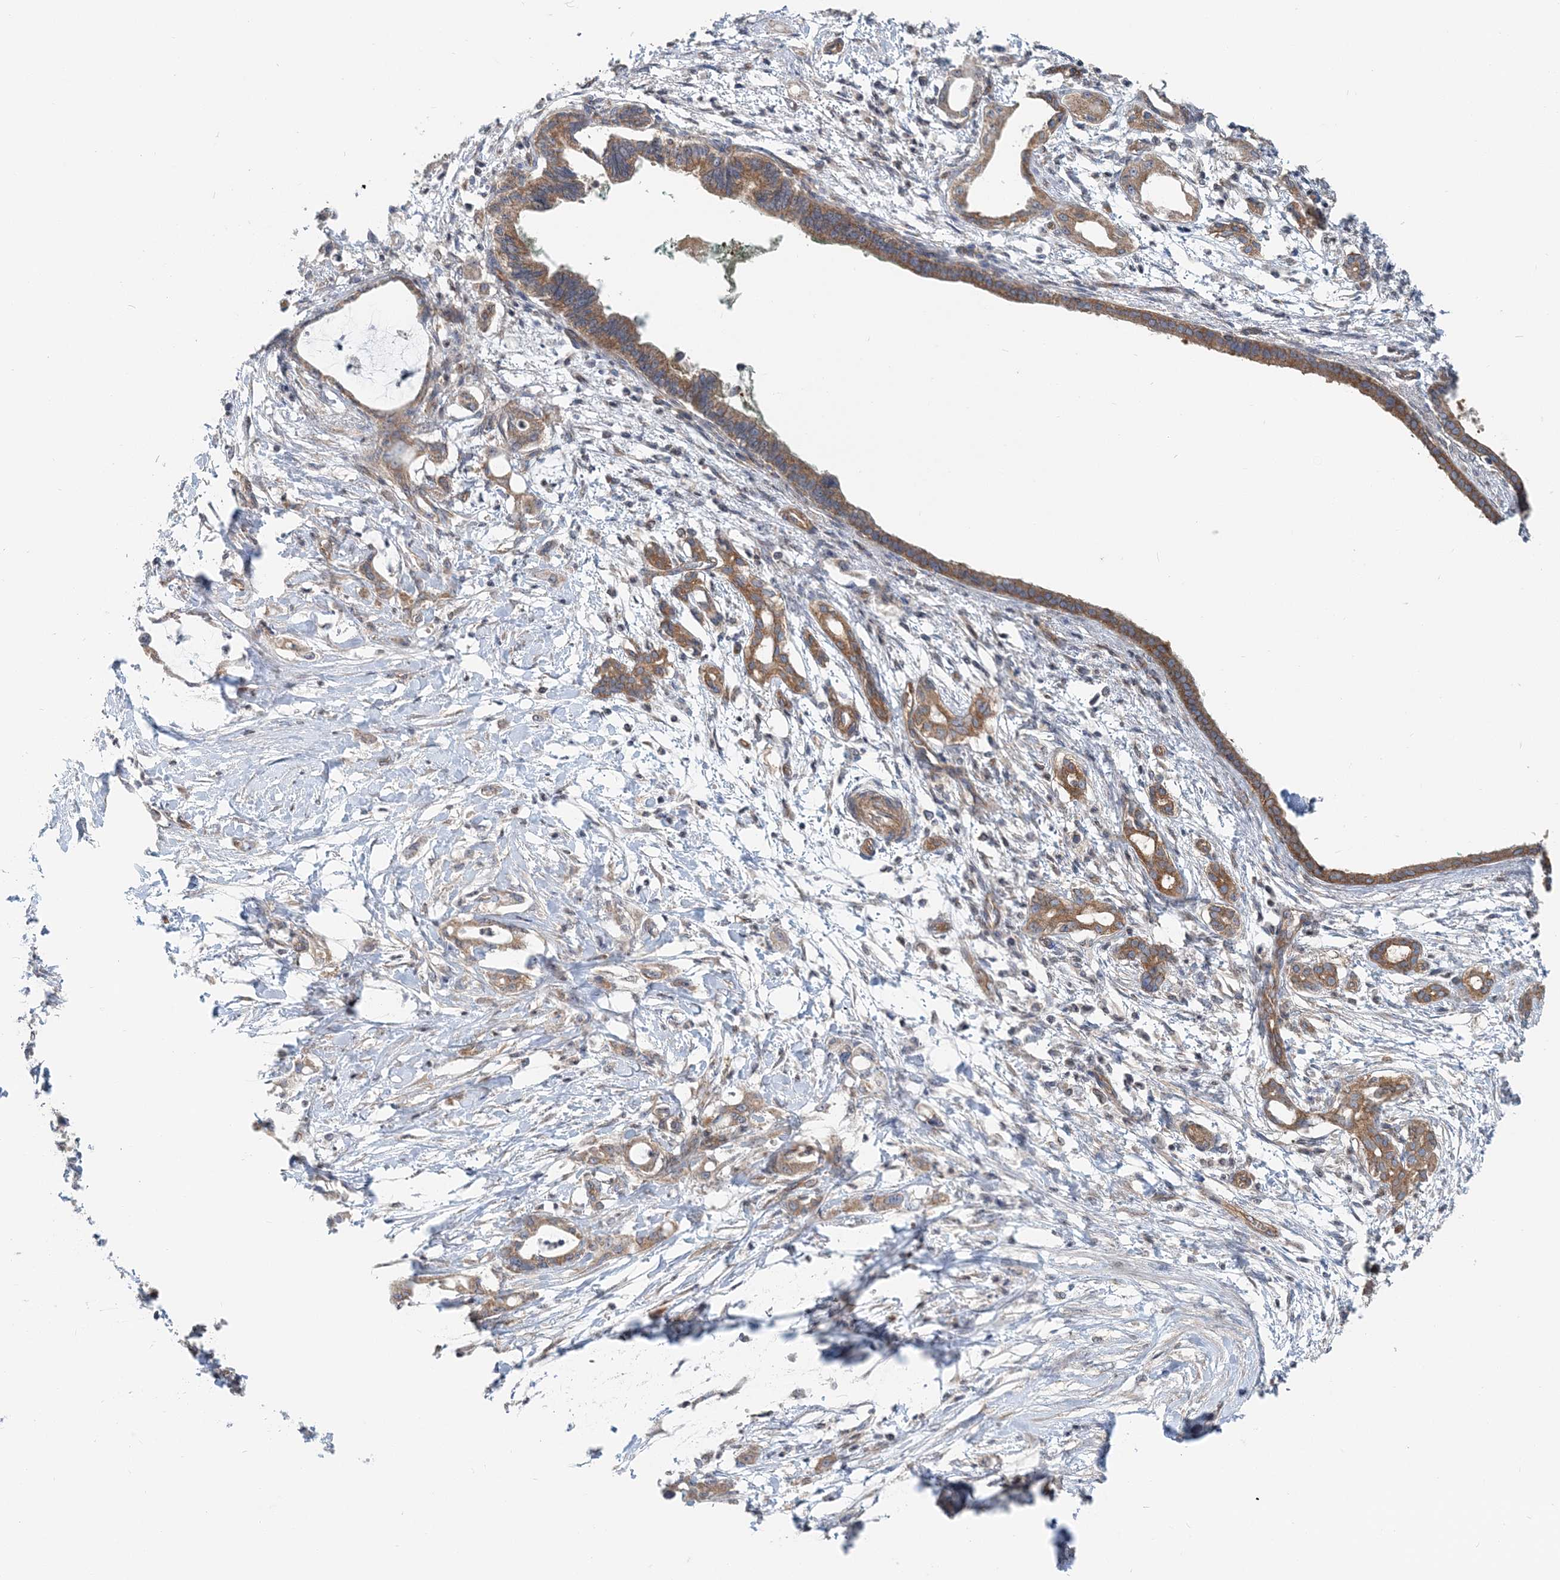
{"staining": {"intensity": "moderate", "quantity": ">75%", "location": "cytoplasmic/membranous"}, "tissue": "pancreatic cancer", "cell_type": "Tumor cells", "image_type": "cancer", "snomed": [{"axis": "morphology", "description": "Adenocarcinoma, NOS"}, {"axis": "topography", "description": "Pancreas"}], "caption": "Protein expression analysis of adenocarcinoma (pancreatic) demonstrates moderate cytoplasmic/membranous positivity in about >75% of tumor cells.", "gene": "MOB4", "patient": {"sex": "female", "age": 55}}